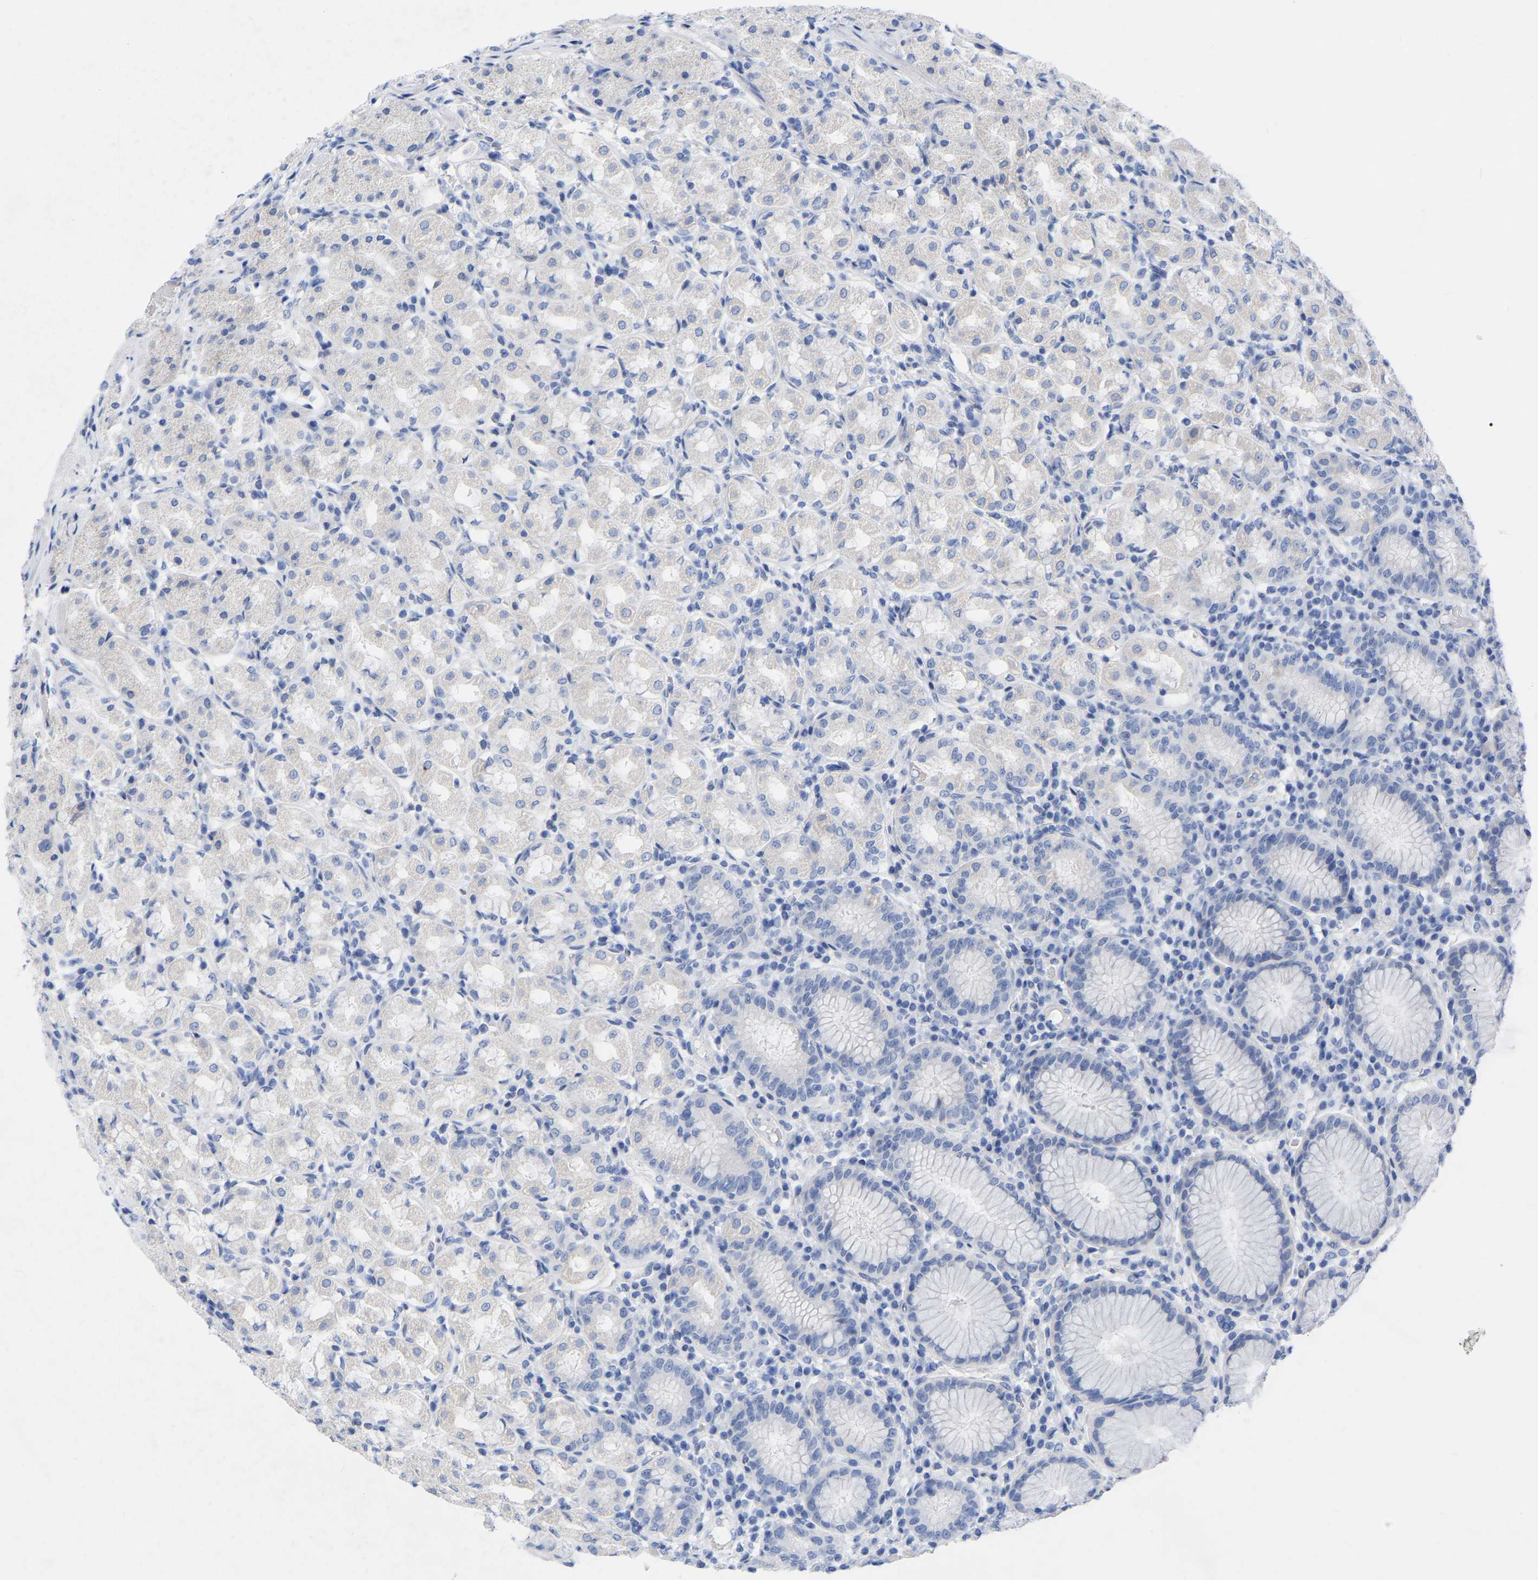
{"staining": {"intensity": "negative", "quantity": "none", "location": "none"}, "tissue": "stomach", "cell_type": "Glandular cells", "image_type": "normal", "snomed": [{"axis": "morphology", "description": "Normal tissue, NOS"}, {"axis": "topography", "description": "Stomach"}, {"axis": "topography", "description": "Stomach, lower"}], "caption": "Immunohistochemistry of normal human stomach demonstrates no expression in glandular cells.", "gene": "ZNF629", "patient": {"sex": "female", "age": 56}}